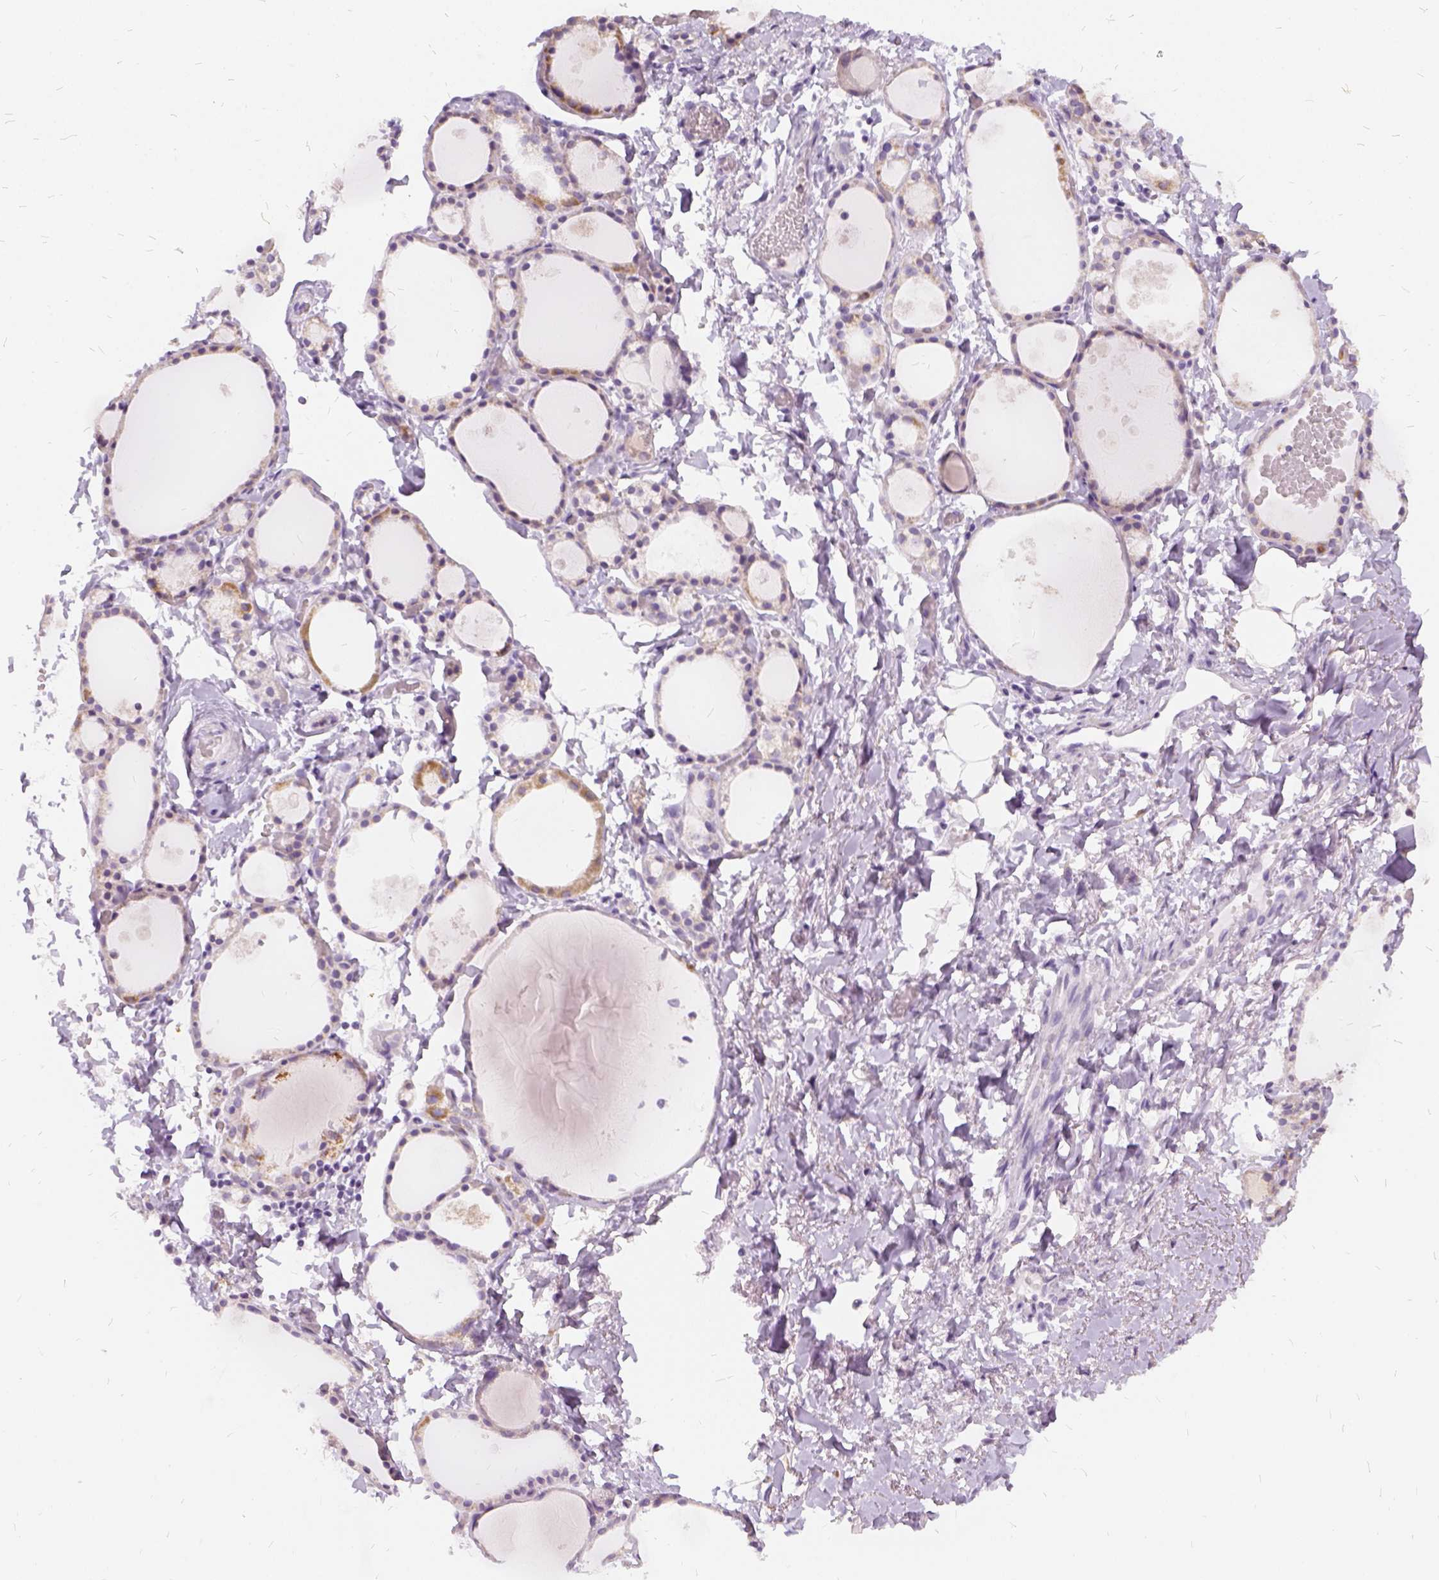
{"staining": {"intensity": "moderate", "quantity": "<25%", "location": "cytoplasmic/membranous"}, "tissue": "thyroid gland", "cell_type": "Glandular cells", "image_type": "normal", "snomed": [{"axis": "morphology", "description": "Normal tissue, NOS"}, {"axis": "topography", "description": "Thyroid gland"}], "caption": "A high-resolution histopathology image shows immunohistochemistry (IHC) staining of unremarkable thyroid gland, which displays moderate cytoplasmic/membranous staining in about <25% of glandular cells. (Stains: DAB in brown, nuclei in blue, Microscopy: brightfield microscopy at high magnification).", "gene": "FDX1", "patient": {"sex": "male", "age": 68}}